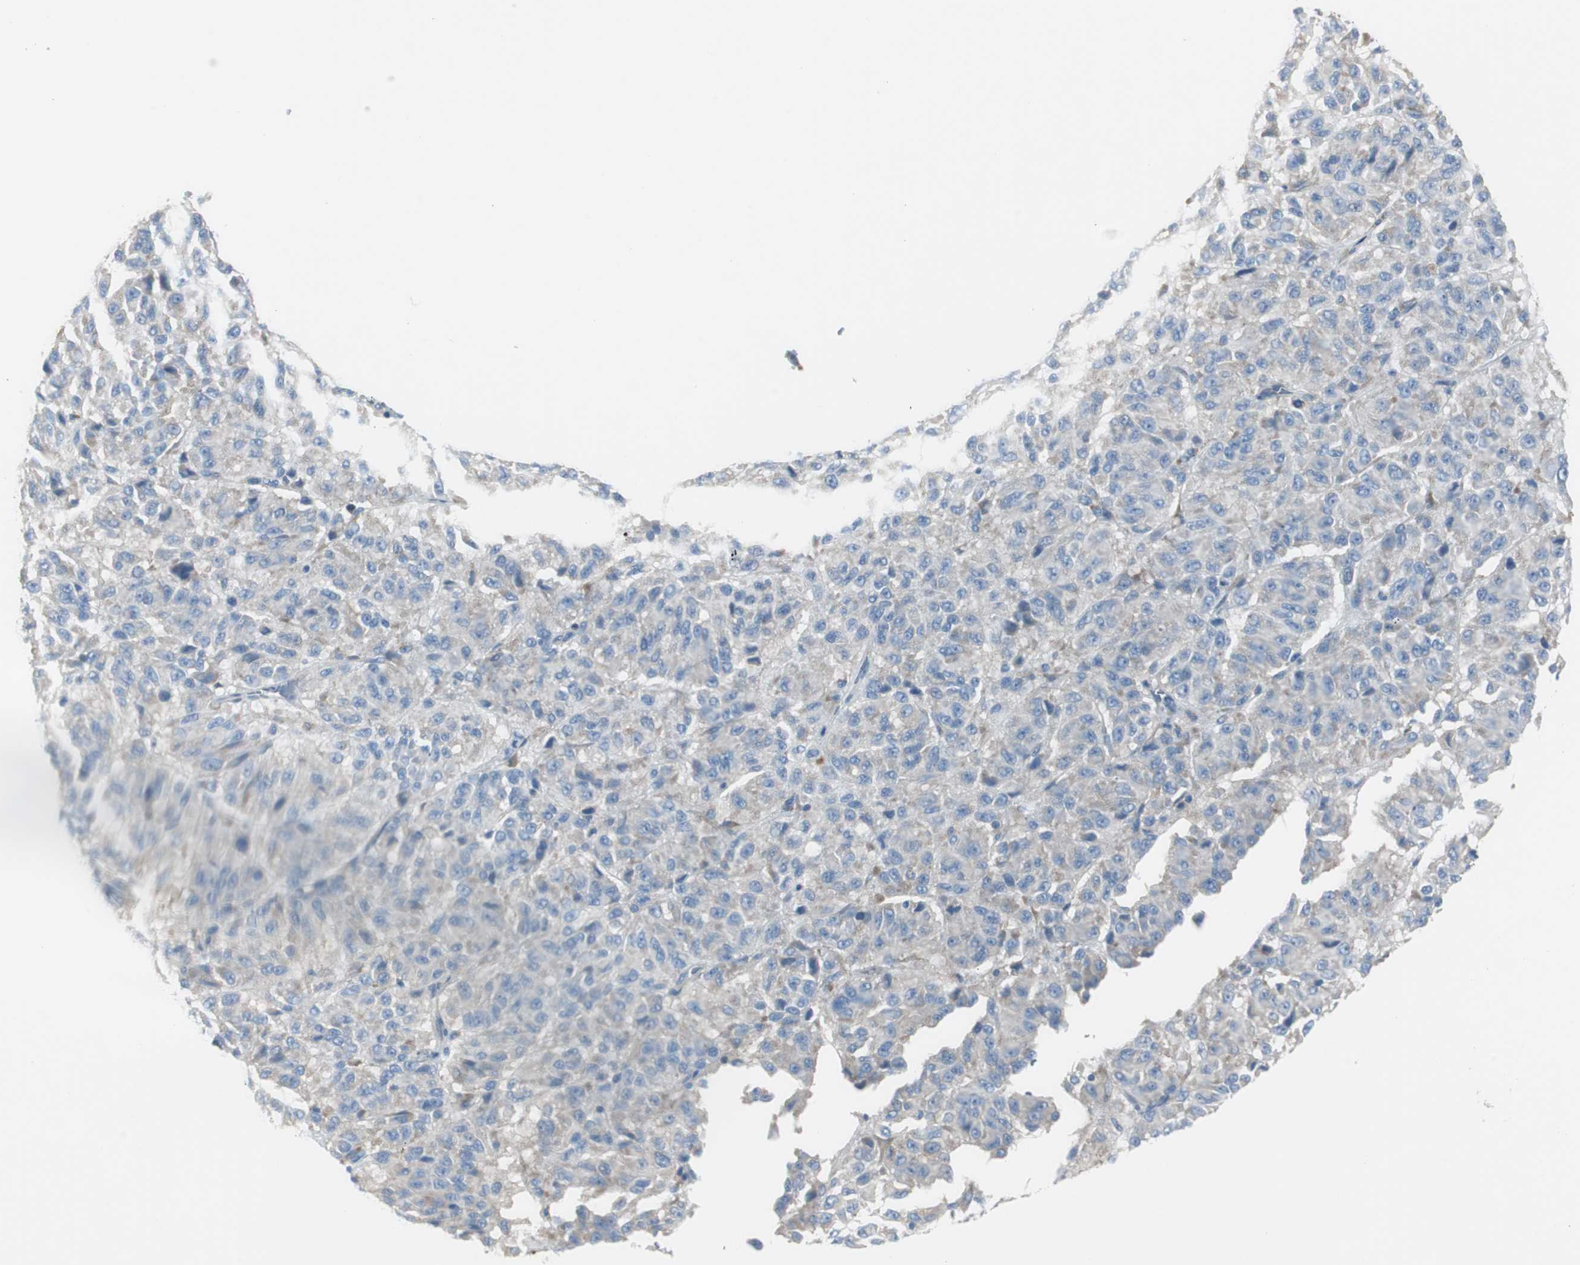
{"staining": {"intensity": "weak", "quantity": ">75%", "location": "cytoplasmic/membranous"}, "tissue": "melanoma", "cell_type": "Tumor cells", "image_type": "cancer", "snomed": [{"axis": "morphology", "description": "Malignant melanoma, Metastatic site"}, {"axis": "topography", "description": "Lung"}], "caption": "Melanoma stained with a protein marker shows weak staining in tumor cells.", "gene": "RPS12", "patient": {"sex": "male", "age": 64}}